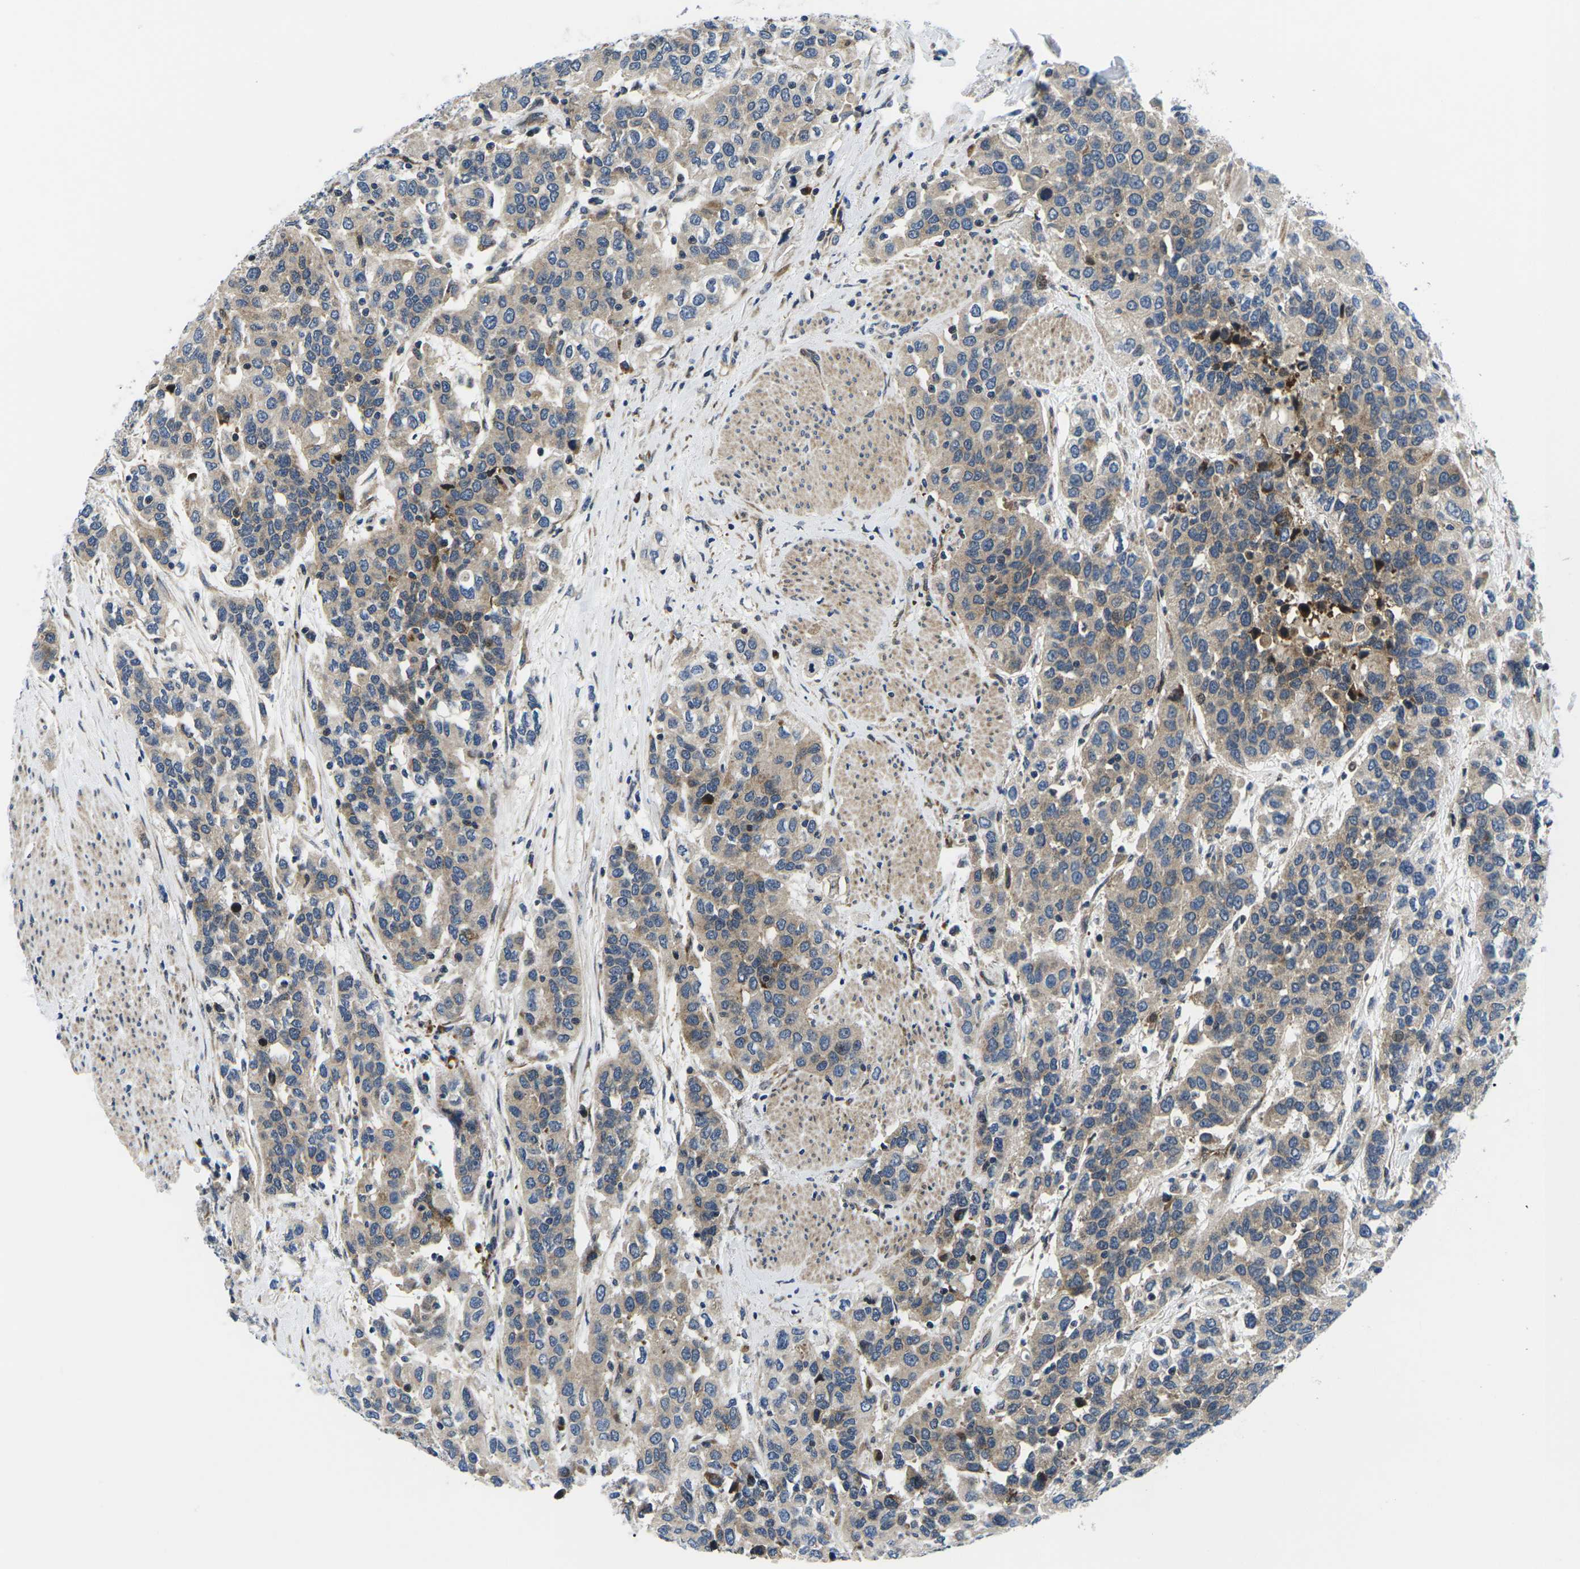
{"staining": {"intensity": "weak", "quantity": ">75%", "location": "cytoplasmic/membranous"}, "tissue": "urothelial cancer", "cell_type": "Tumor cells", "image_type": "cancer", "snomed": [{"axis": "morphology", "description": "Urothelial carcinoma, High grade"}, {"axis": "topography", "description": "Urinary bladder"}], "caption": "A photomicrograph of urothelial cancer stained for a protein reveals weak cytoplasmic/membranous brown staining in tumor cells. Ihc stains the protein of interest in brown and the nuclei are stained blue.", "gene": "EIF4E", "patient": {"sex": "female", "age": 80}}